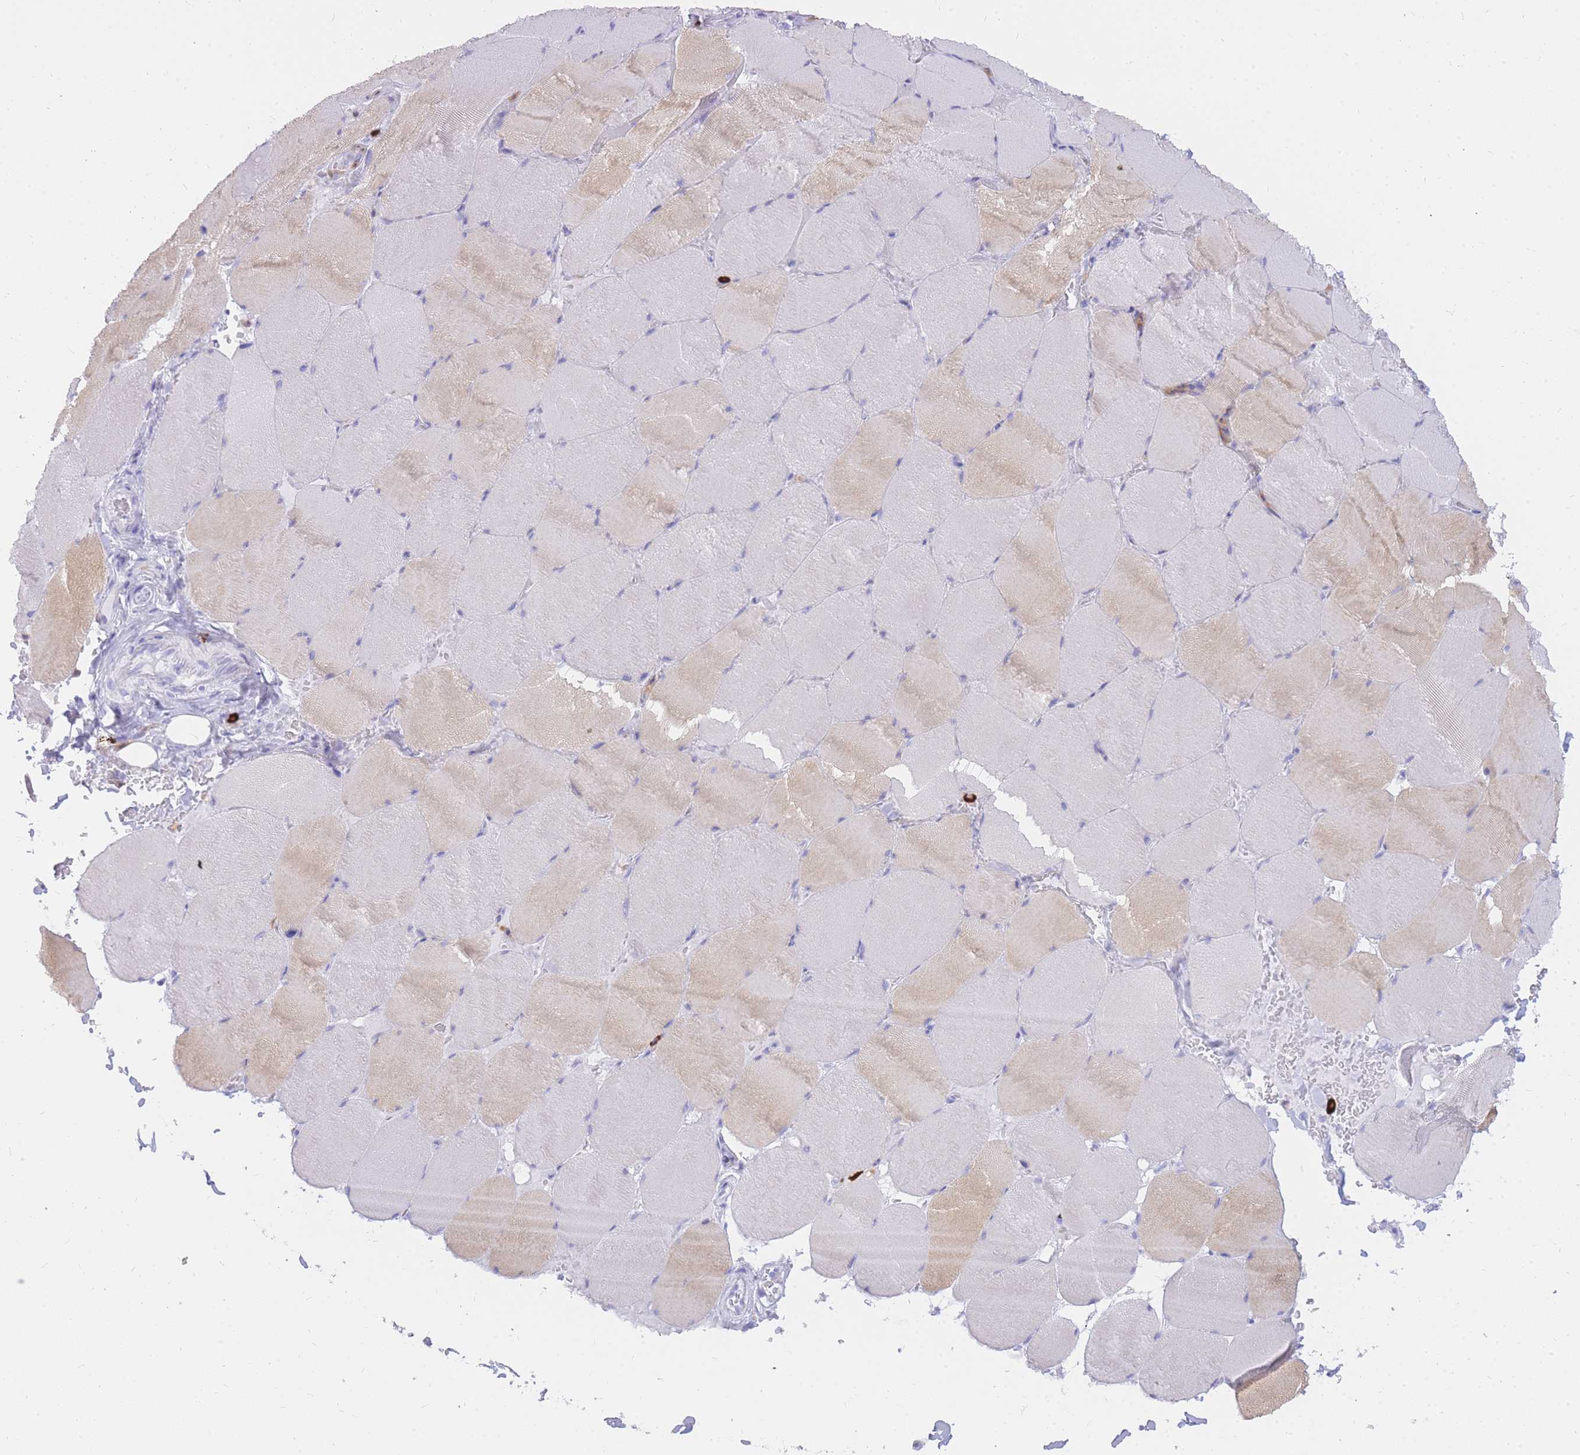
{"staining": {"intensity": "weak", "quantity": "<25%", "location": "cytoplasmic/membranous"}, "tissue": "skeletal muscle", "cell_type": "Myocytes", "image_type": "normal", "snomed": [{"axis": "morphology", "description": "Normal tissue, NOS"}, {"axis": "topography", "description": "Skeletal muscle"}, {"axis": "topography", "description": "Head-Neck"}], "caption": "Myocytes show no significant protein expression in unremarkable skeletal muscle. (DAB immunohistochemistry (IHC), high magnification).", "gene": "HERC1", "patient": {"sex": "male", "age": 66}}